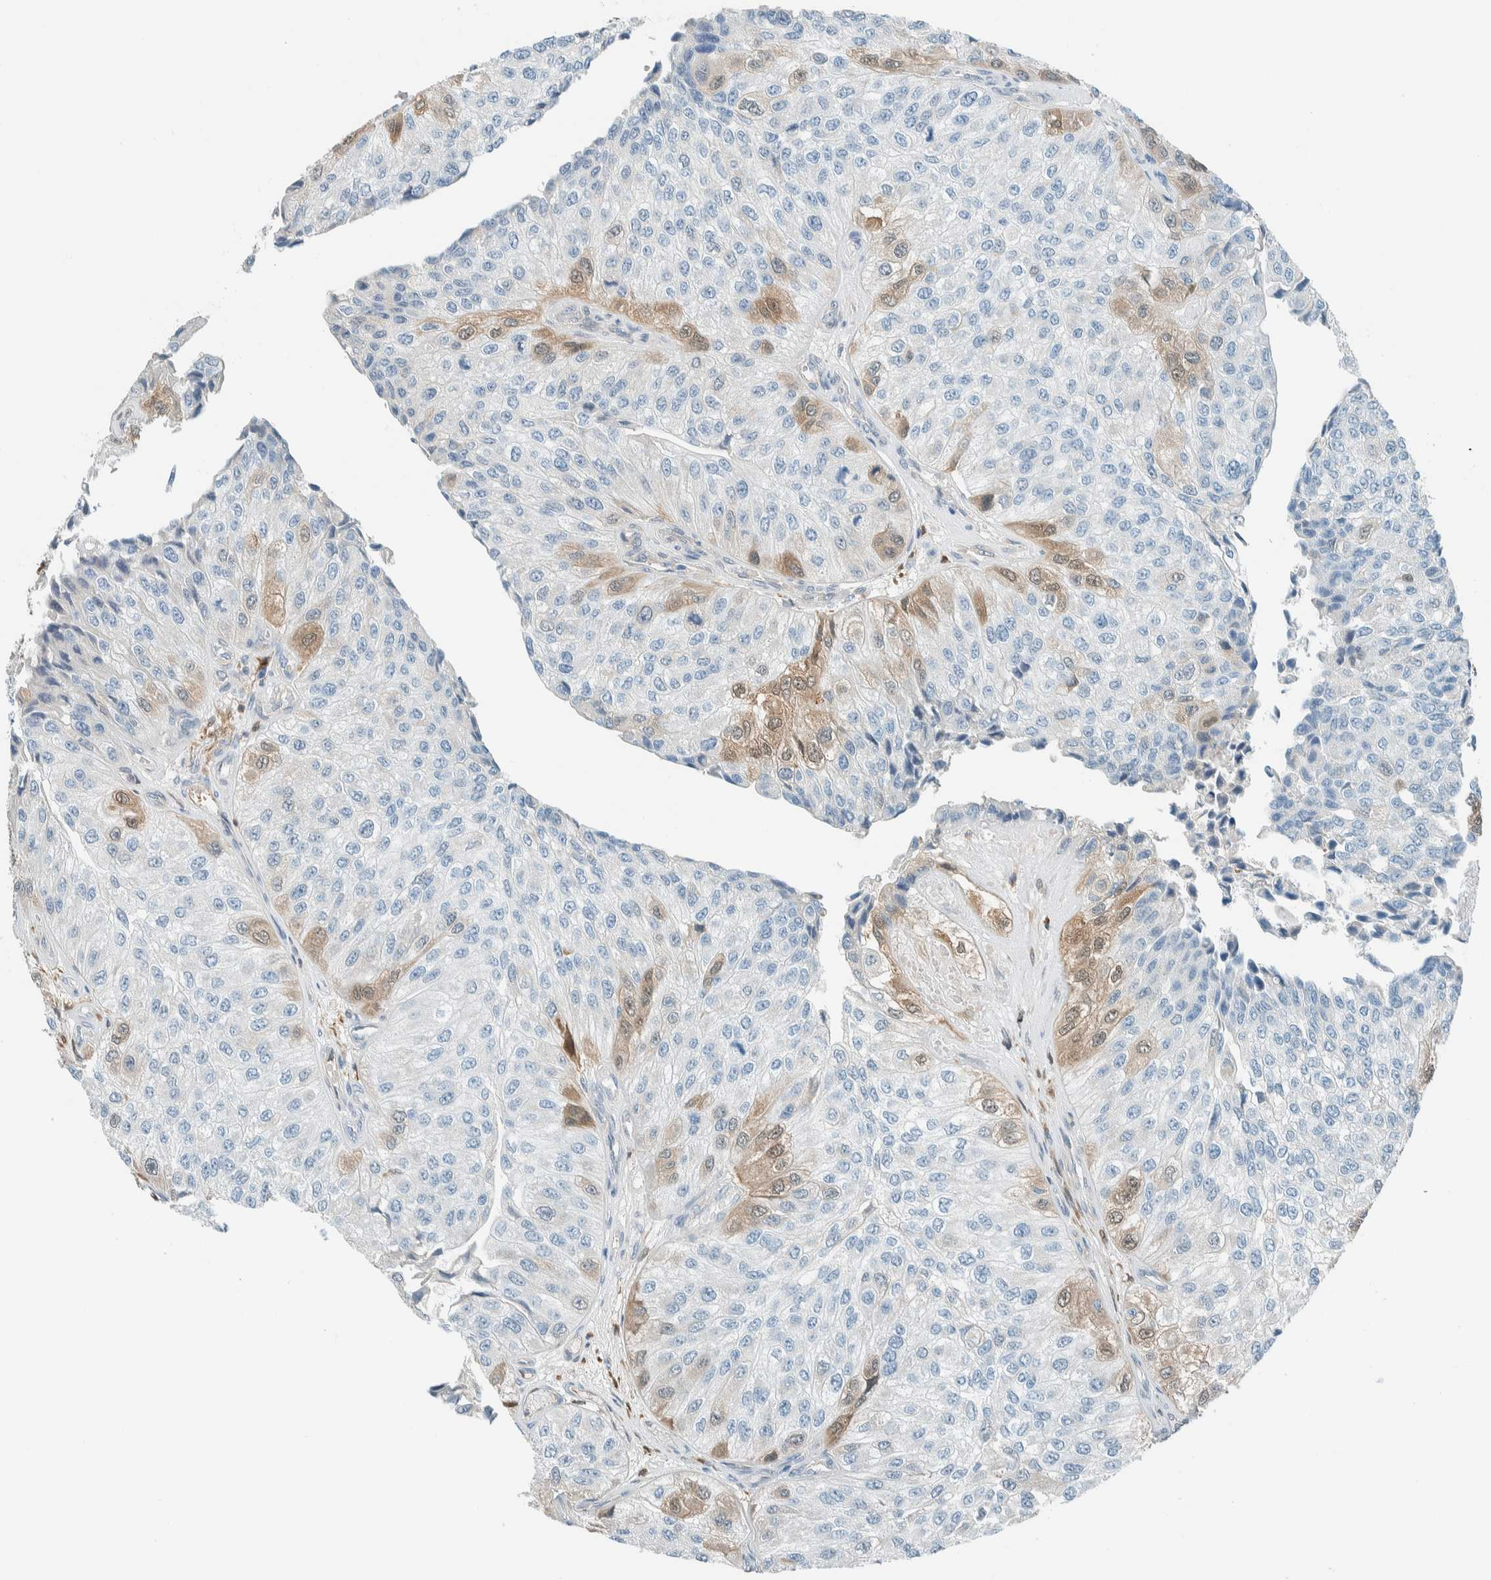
{"staining": {"intensity": "weak", "quantity": "<25%", "location": "cytoplasmic/membranous,nuclear"}, "tissue": "urothelial cancer", "cell_type": "Tumor cells", "image_type": "cancer", "snomed": [{"axis": "morphology", "description": "Urothelial carcinoma, High grade"}, {"axis": "topography", "description": "Kidney"}, {"axis": "topography", "description": "Urinary bladder"}], "caption": "Histopathology image shows no significant protein staining in tumor cells of high-grade urothelial carcinoma.", "gene": "NXN", "patient": {"sex": "male", "age": 77}}